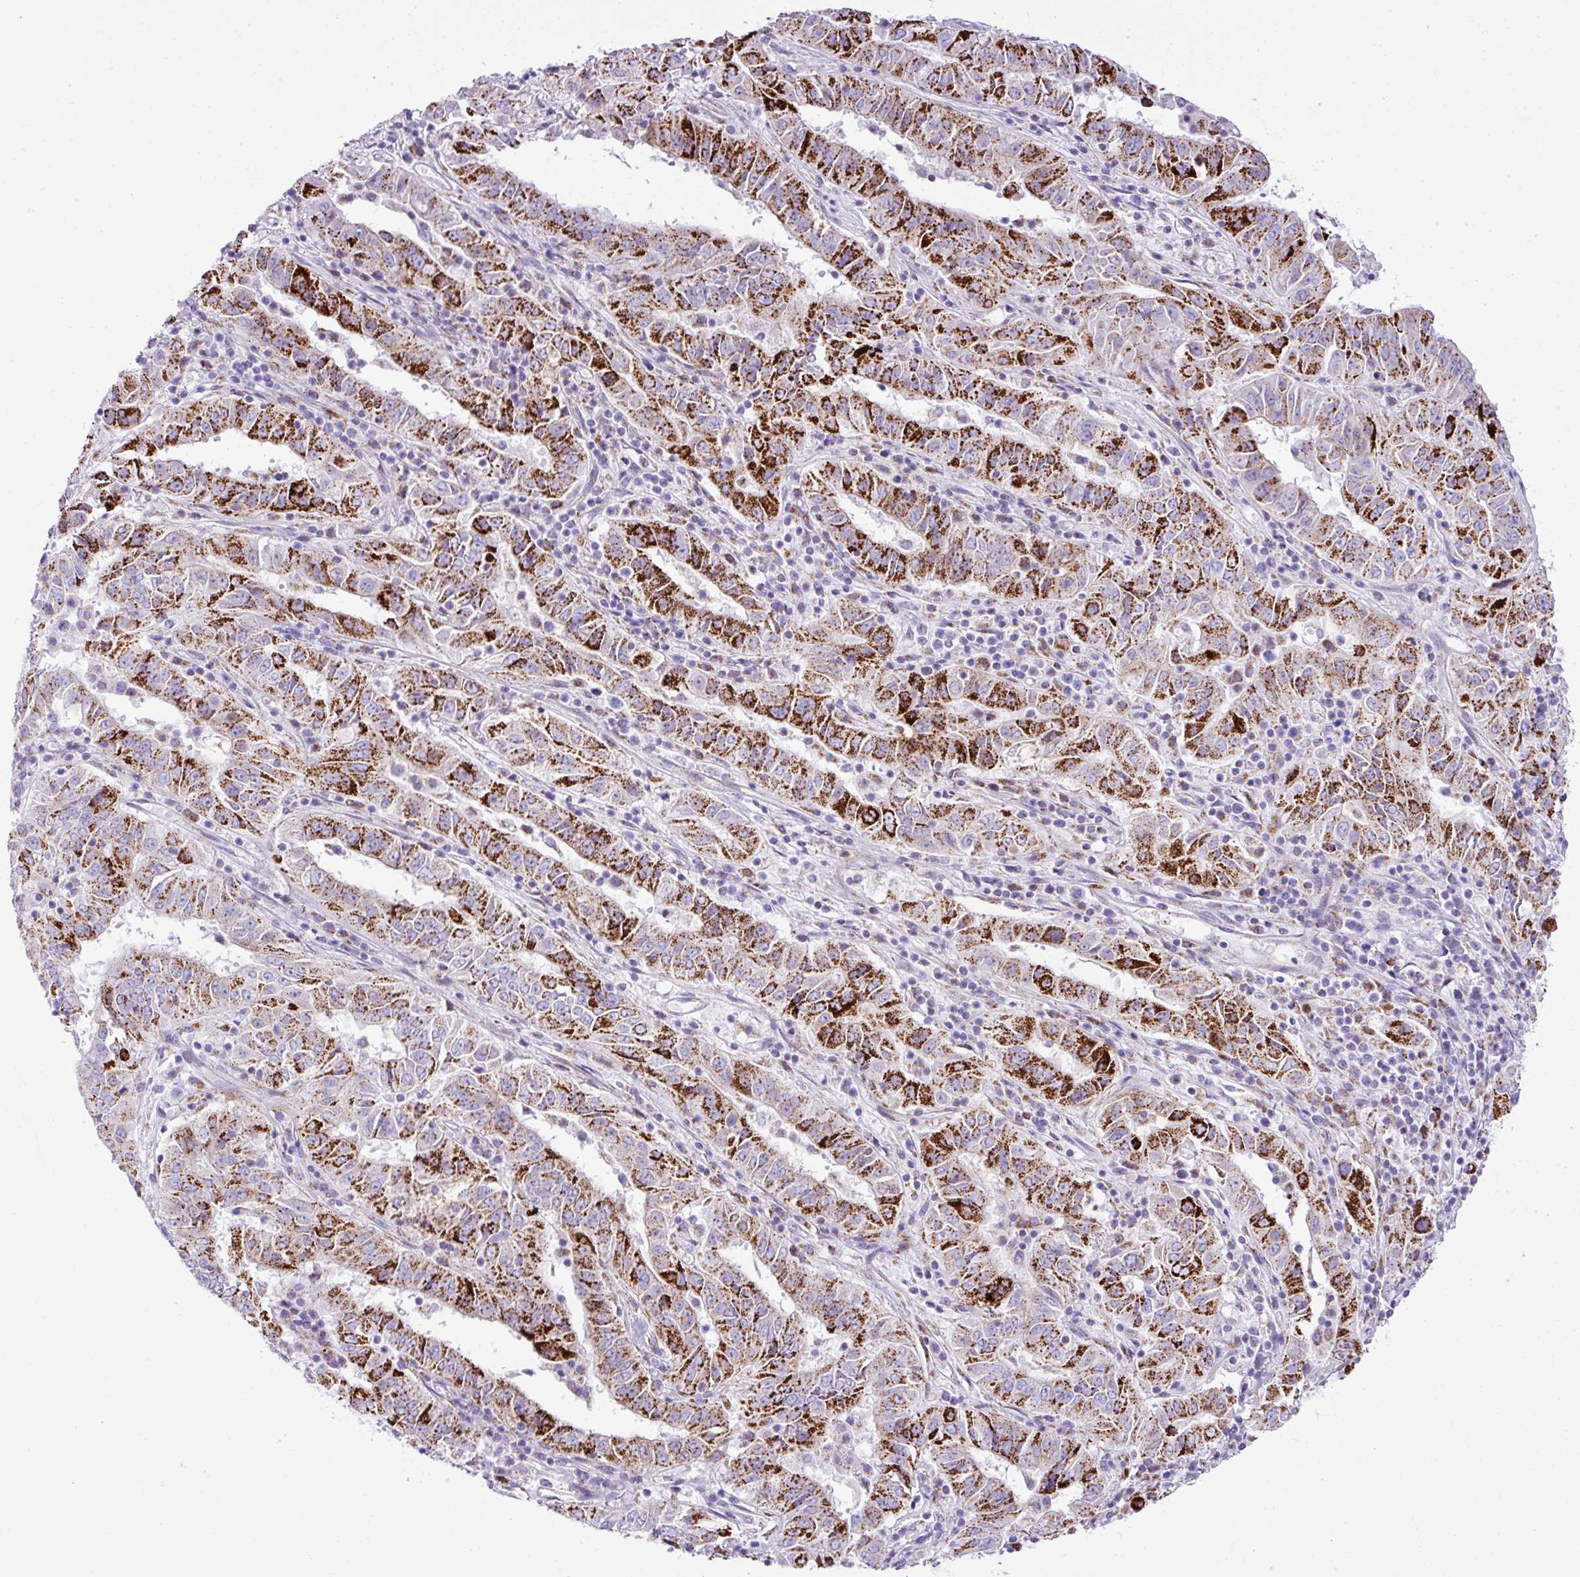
{"staining": {"intensity": "strong", "quantity": "25%-75%", "location": "cytoplasmic/membranous"}, "tissue": "pancreatic cancer", "cell_type": "Tumor cells", "image_type": "cancer", "snomed": [{"axis": "morphology", "description": "Adenocarcinoma, NOS"}, {"axis": "topography", "description": "Pancreas"}], "caption": "Protein staining exhibits strong cytoplasmic/membranous expression in about 25%-75% of tumor cells in pancreatic cancer (adenocarcinoma).", "gene": "RCAN2", "patient": {"sex": "male", "age": 63}}